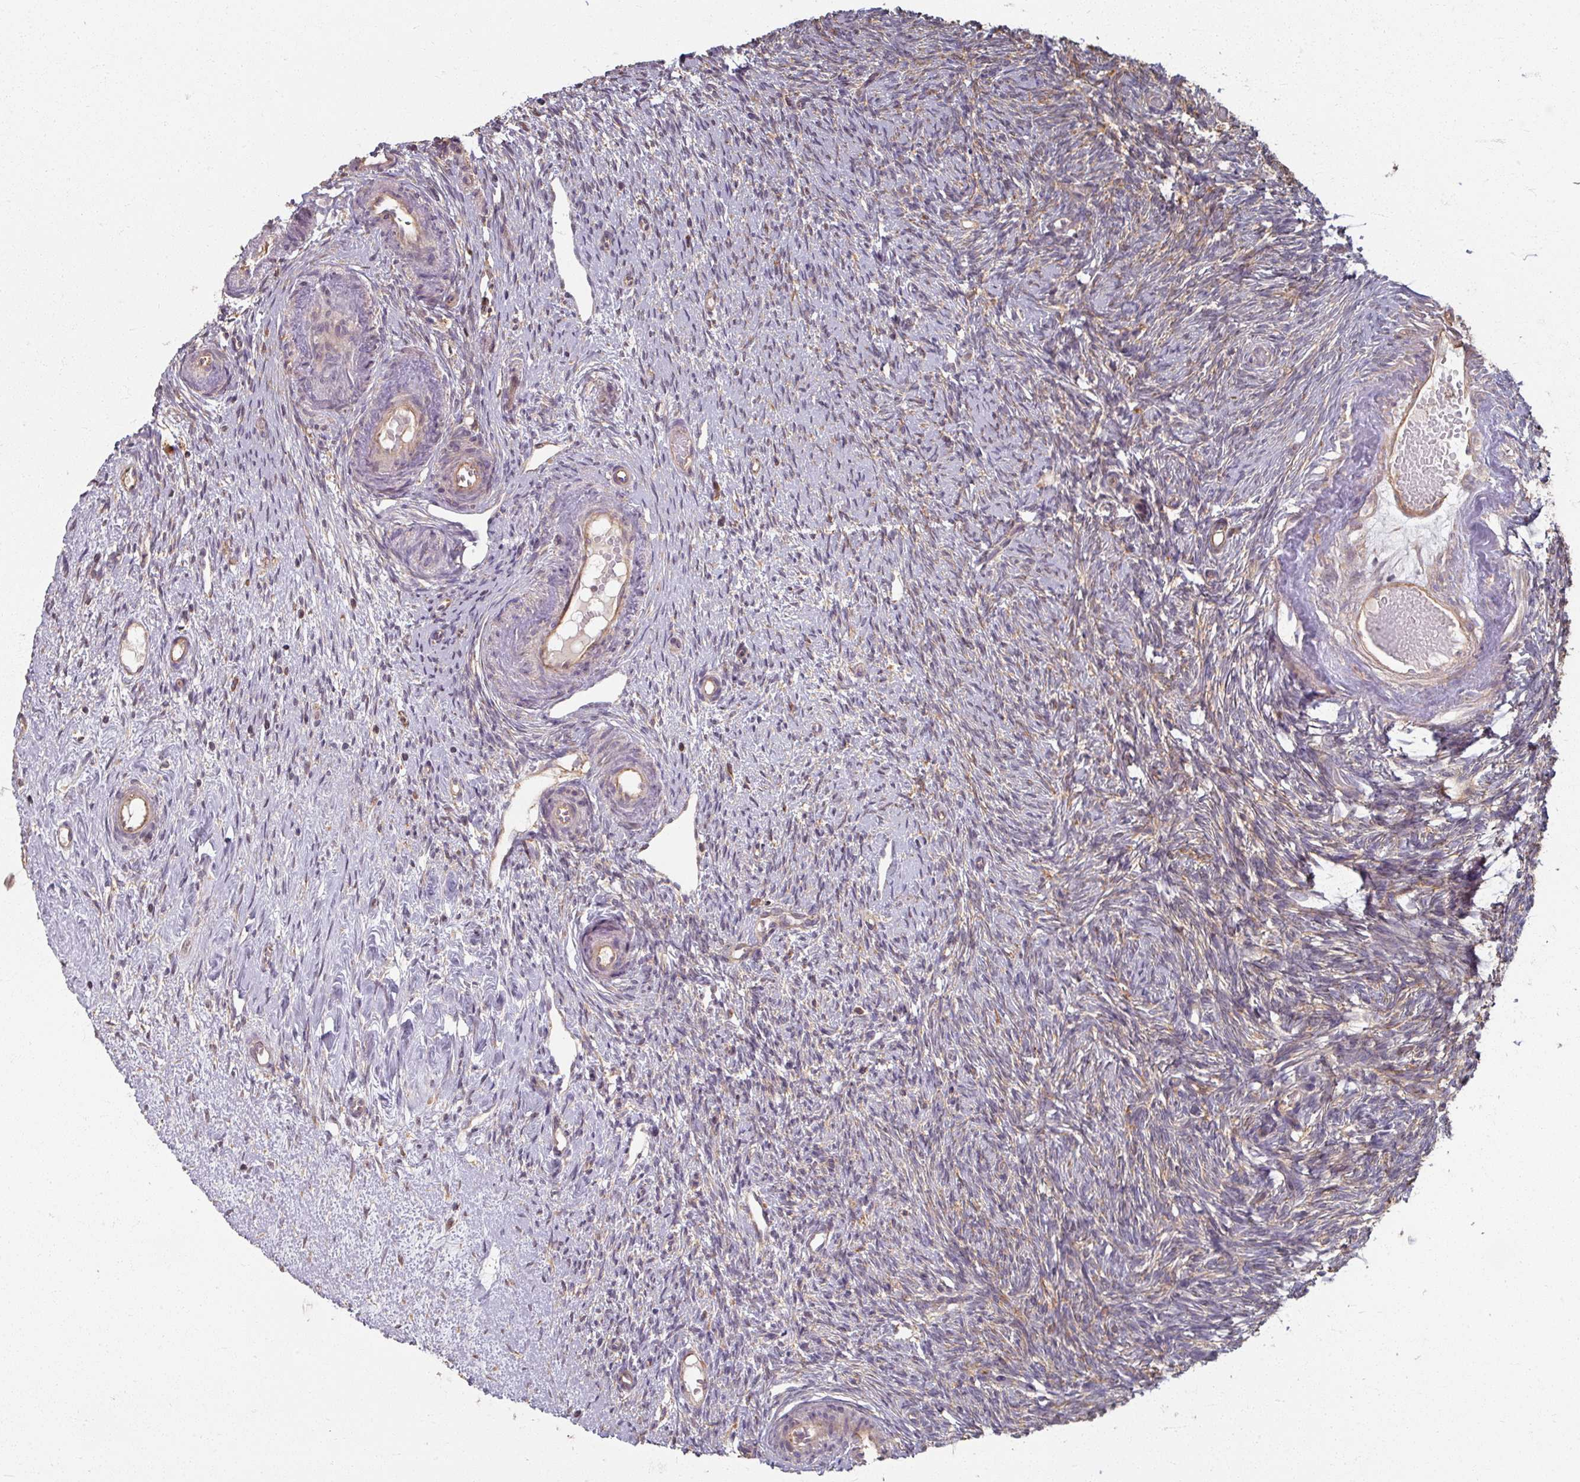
{"staining": {"intensity": "strong", "quantity": ">75%", "location": "cytoplasmic/membranous"}, "tissue": "ovary", "cell_type": "Follicle cells", "image_type": "normal", "snomed": [{"axis": "morphology", "description": "Normal tissue, NOS"}, {"axis": "topography", "description": "Ovary"}], "caption": "An image of human ovary stained for a protein reveals strong cytoplasmic/membranous brown staining in follicle cells. Immunohistochemistry (ihc) stains the protein in brown and the nuclei are stained blue.", "gene": "CCDC68", "patient": {"sex": "female", "age": 51}}